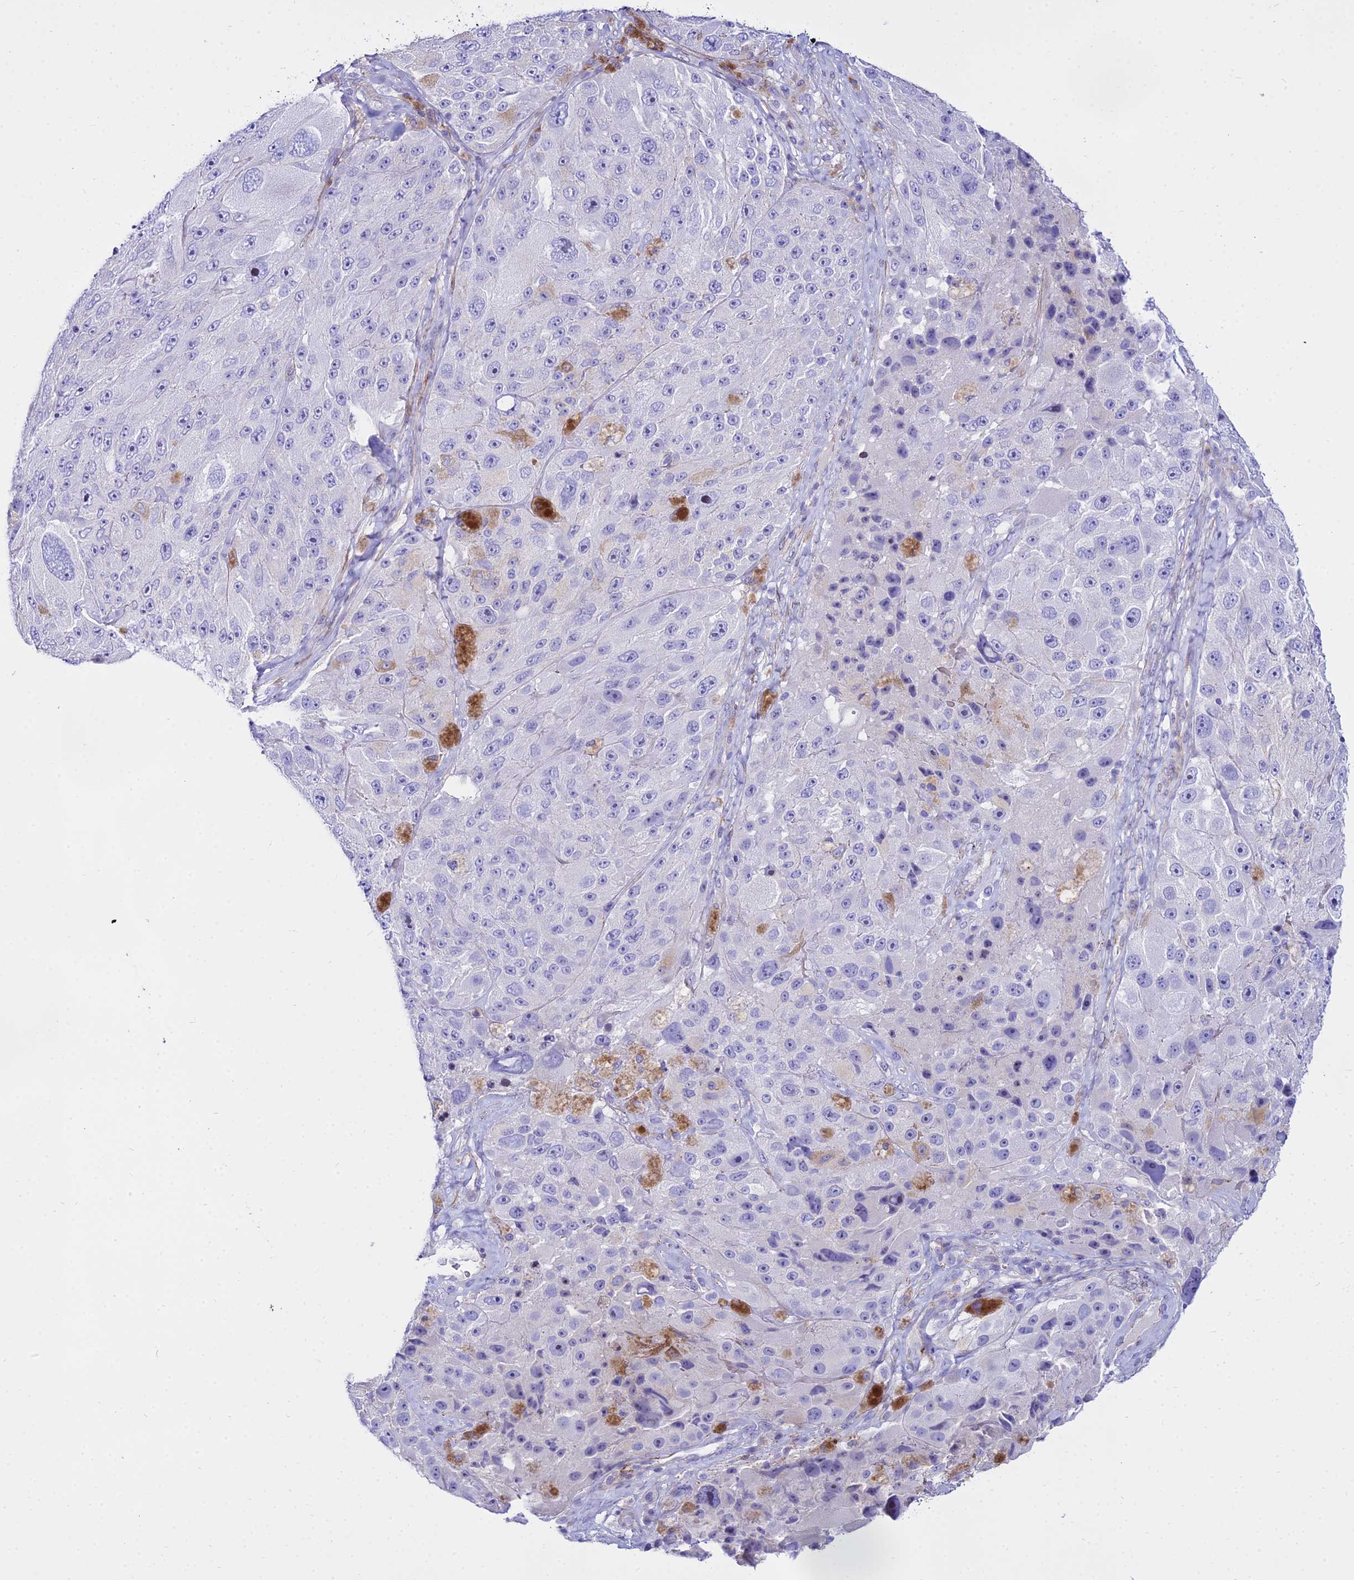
{"staining": {"intensity": "negative", "quantity": "none", "location": "none"}, "tissue": "melanoma", "cell_type": "Tumor cells", "image_type": "cancer", "snomed": [{"axis": "morphology", "description": "Malignant melanoma, Metastatic site"}, {"axis": "topography", "description": "Lymph node"}], "caption": "Tumor cells are negative for brown protein staining in malignant melanoma (metastatic site). (DAB immunohistochemistry (IHC) with hematoxylin counter stain).", "gene": "DLX1", "patient": {"sex": "male", "age": 62}}